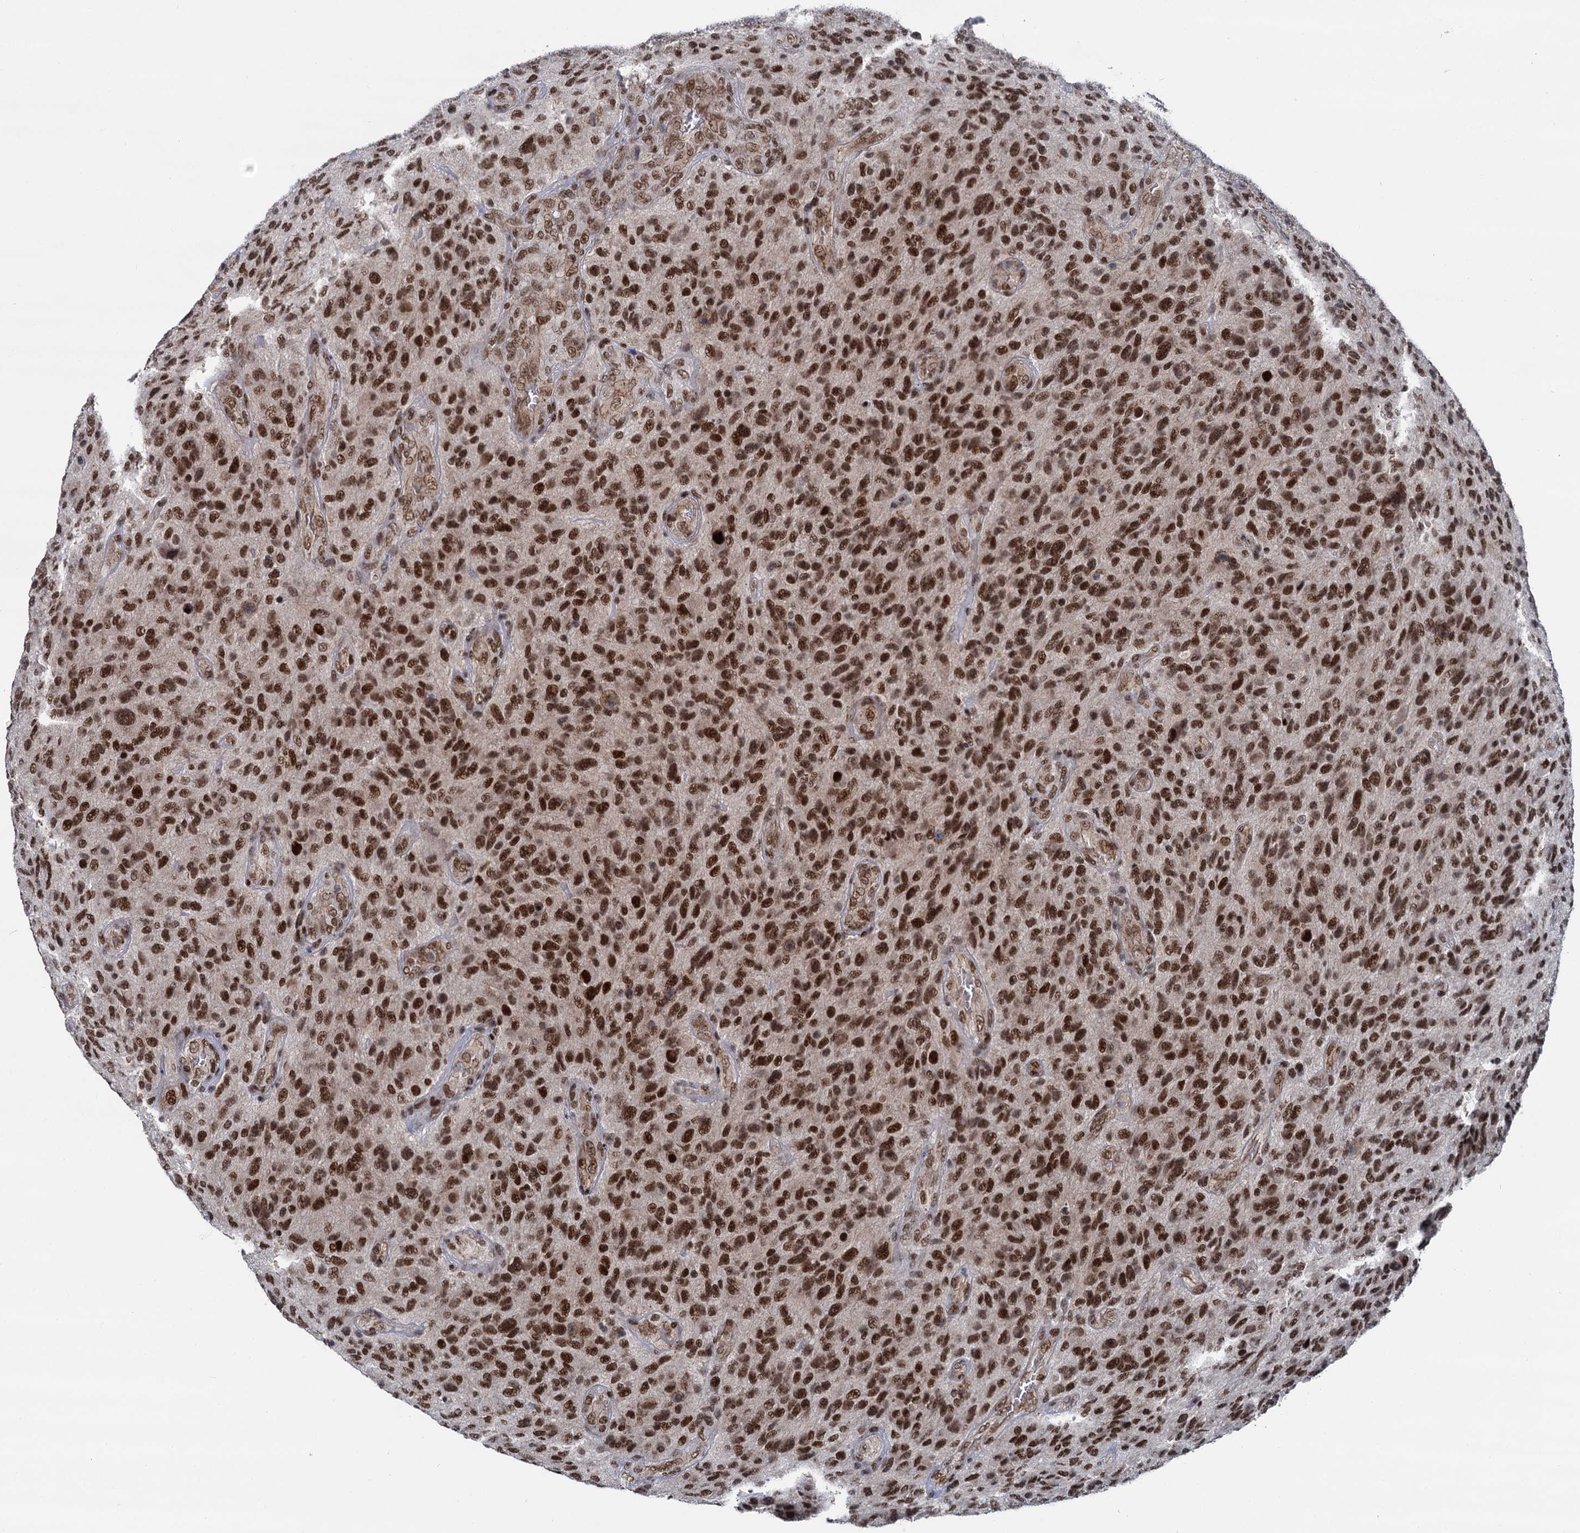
{"staining": {"intensity": "strong", "quantity": ">75%", "location": "nuclear"}, "tissue": "glioma", "cell_type": "Tumor cells", "image_type": "cancer", "snomed": [{"axis": "morphology", "description": "Glioma, malignant, High grade"}, {"axis": "topography", "description": "Brain"}], "caption": "The histopathology image shows immunohistochemical staining of glioma. There is strong nuclear positivity is identified in about >75% of tumor cells.", "gene": "RUFY2", "patient": {"sex": "male", "age": 47}}